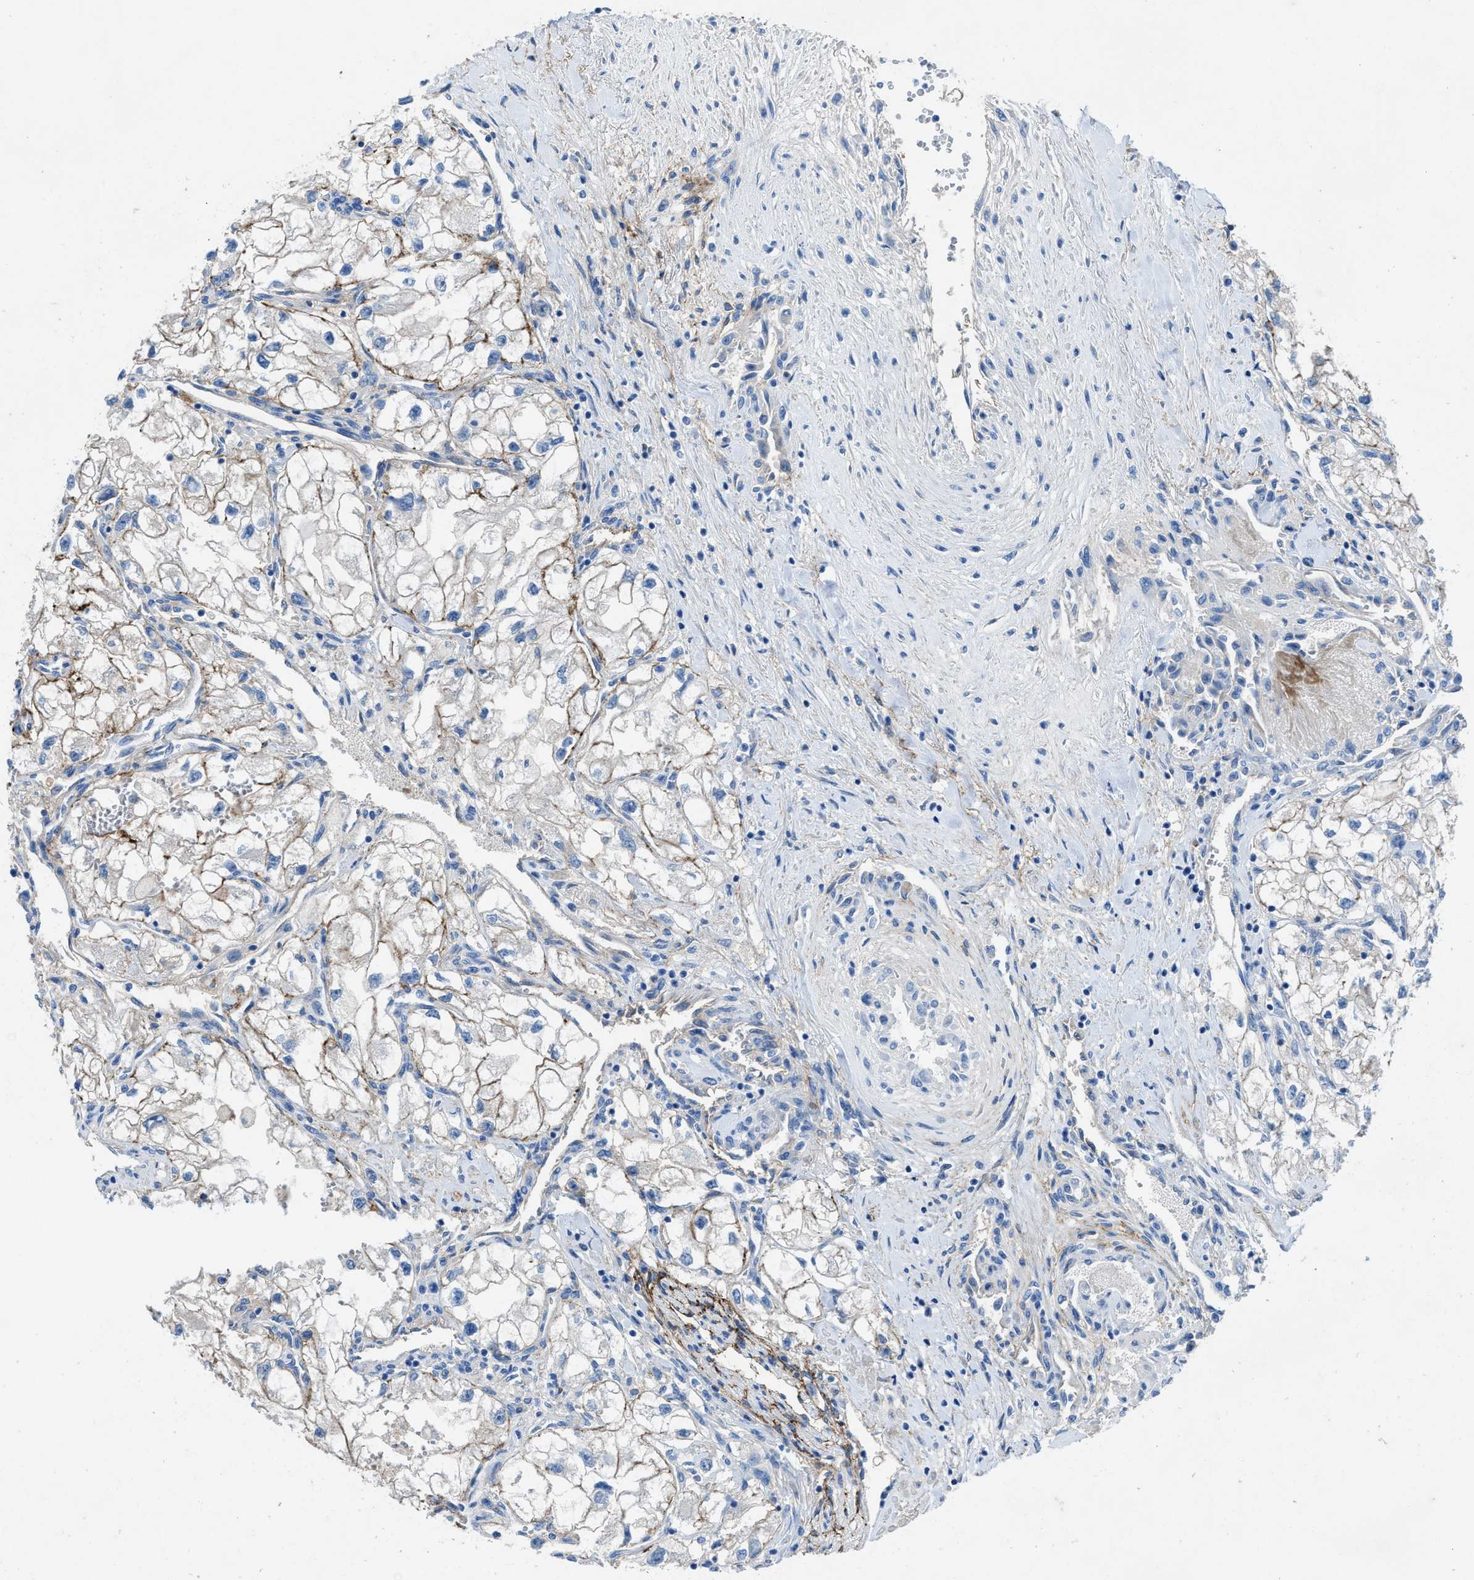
{"staining": {"intensity": "moderate", "quantity": "25%-75%", "location": "cytoplasmic/membranous"}, "tissue": "renal cancer", "cell_type": "Tumor cells", "image_type": "cancer", "snomed": [{"axis": "morphology", "description": "Adenocarcinoma, NOS"}, {"axis": "topography", "description": "Kidney"}], "caption": "Protein staining demonstrates moderate cytoplasmic/membranous staining in approximately 25%-75% of tumor cells in renal cancer (adenocarcinoma). Using DAB (3,3'-diaminobenzidine) (brown) and hematoxylin (blue) stains, captured at high magnification using brightfield microscopy.", "gene": "PTGFRN", "patient": {"sex": "female", "age": 70}}